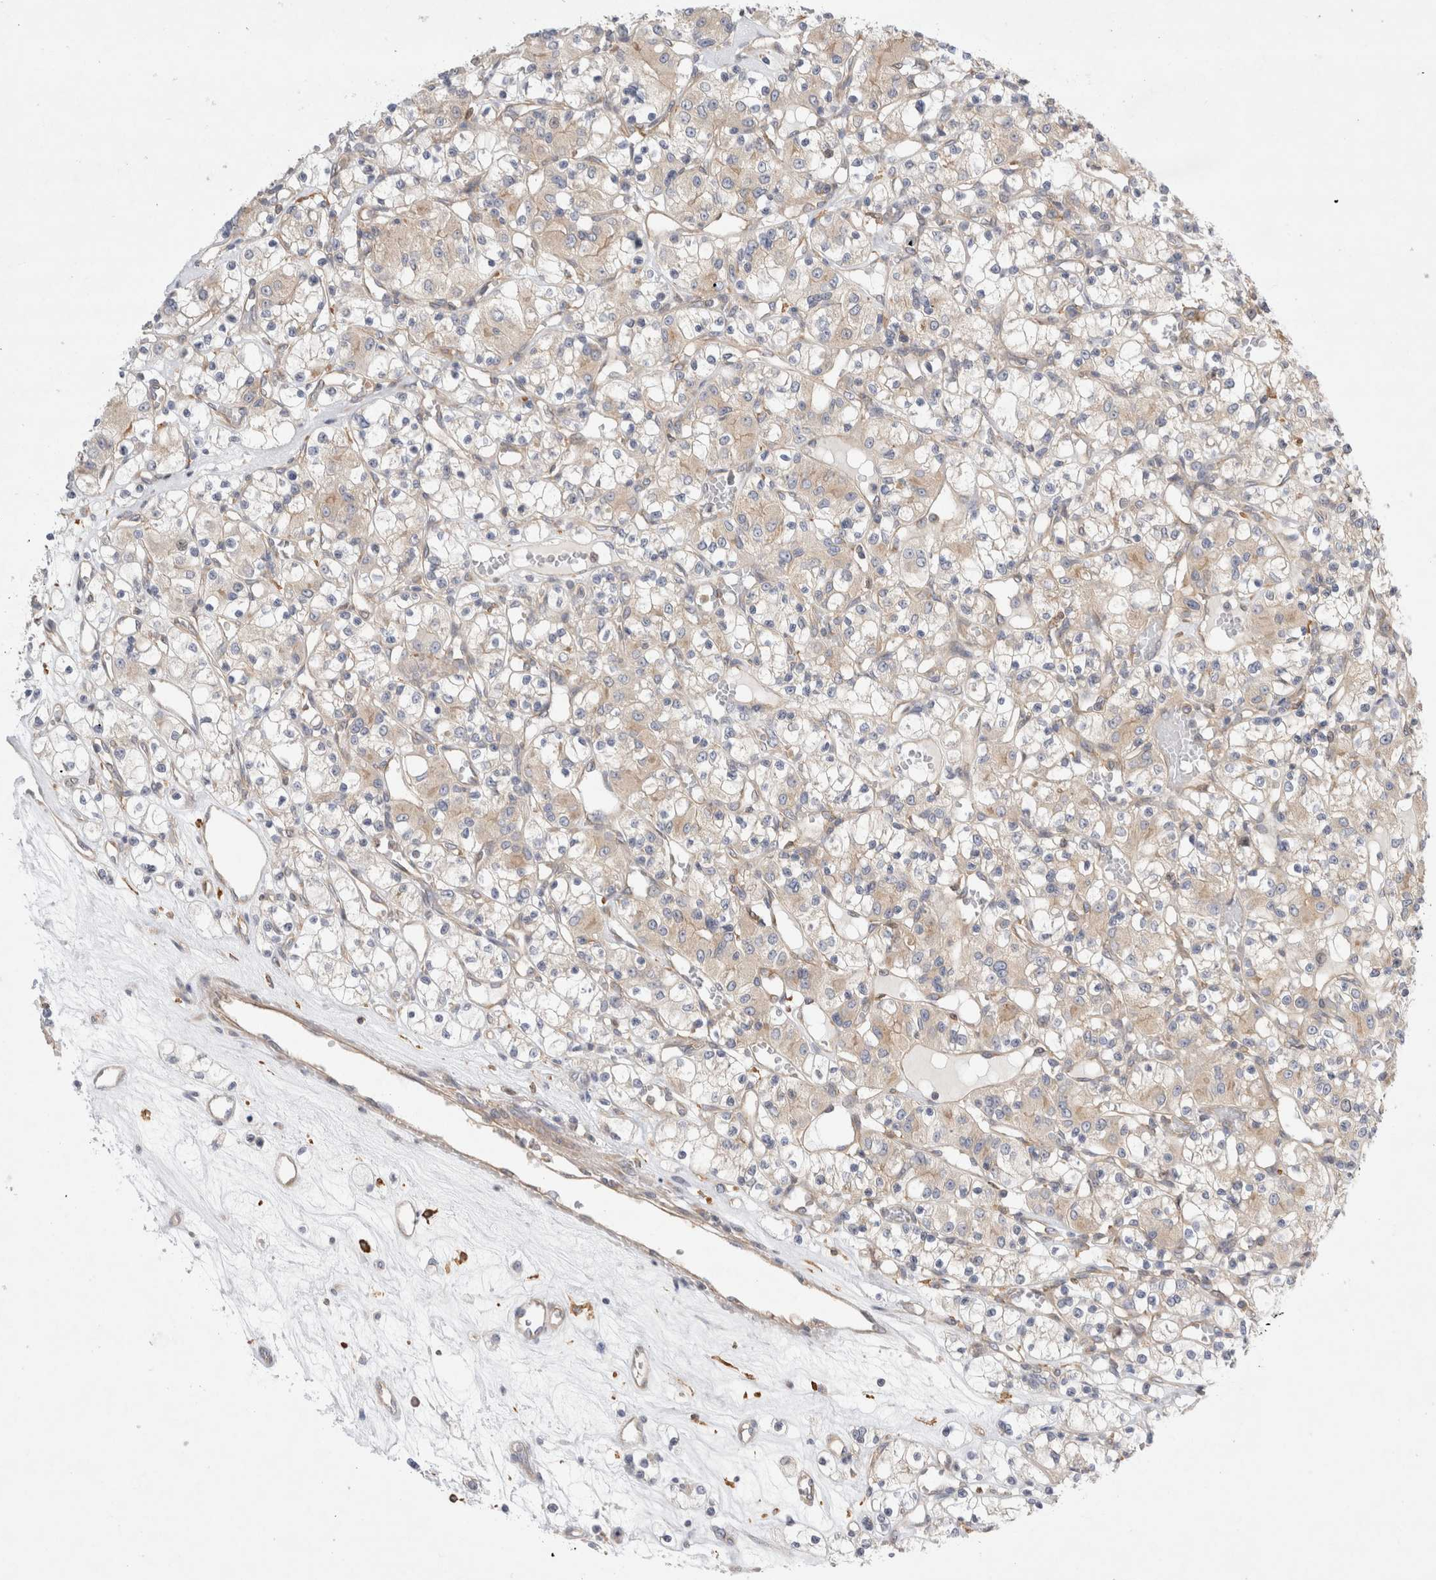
{"staining": {"intensity": "negative", "quantity": "none", "location": "none"}, "tissue": "renal cancer", "cell_type": "Tumor cells", "image_type": "cancer", "snomed": [{"axis": "morphology", "description": "Adenocarcinoma, NOS"}, {"axis": "topography", "description": "Kidney"}], "caption": "A high-resolution histopathology image shows immunohistochemistry staining of renal cancer (adenocarcinoma), which exhibits no significant expression in tumor cells. The staining was performed using DAB (3,3'-diaminobenzidine) to visualize the protein expression in brown, while the nuclei were stained in blue with hematoxylin (Magnification: 20x).", "gene": "CDCA7L", "patient": {"sex": "female", "age": 59}}